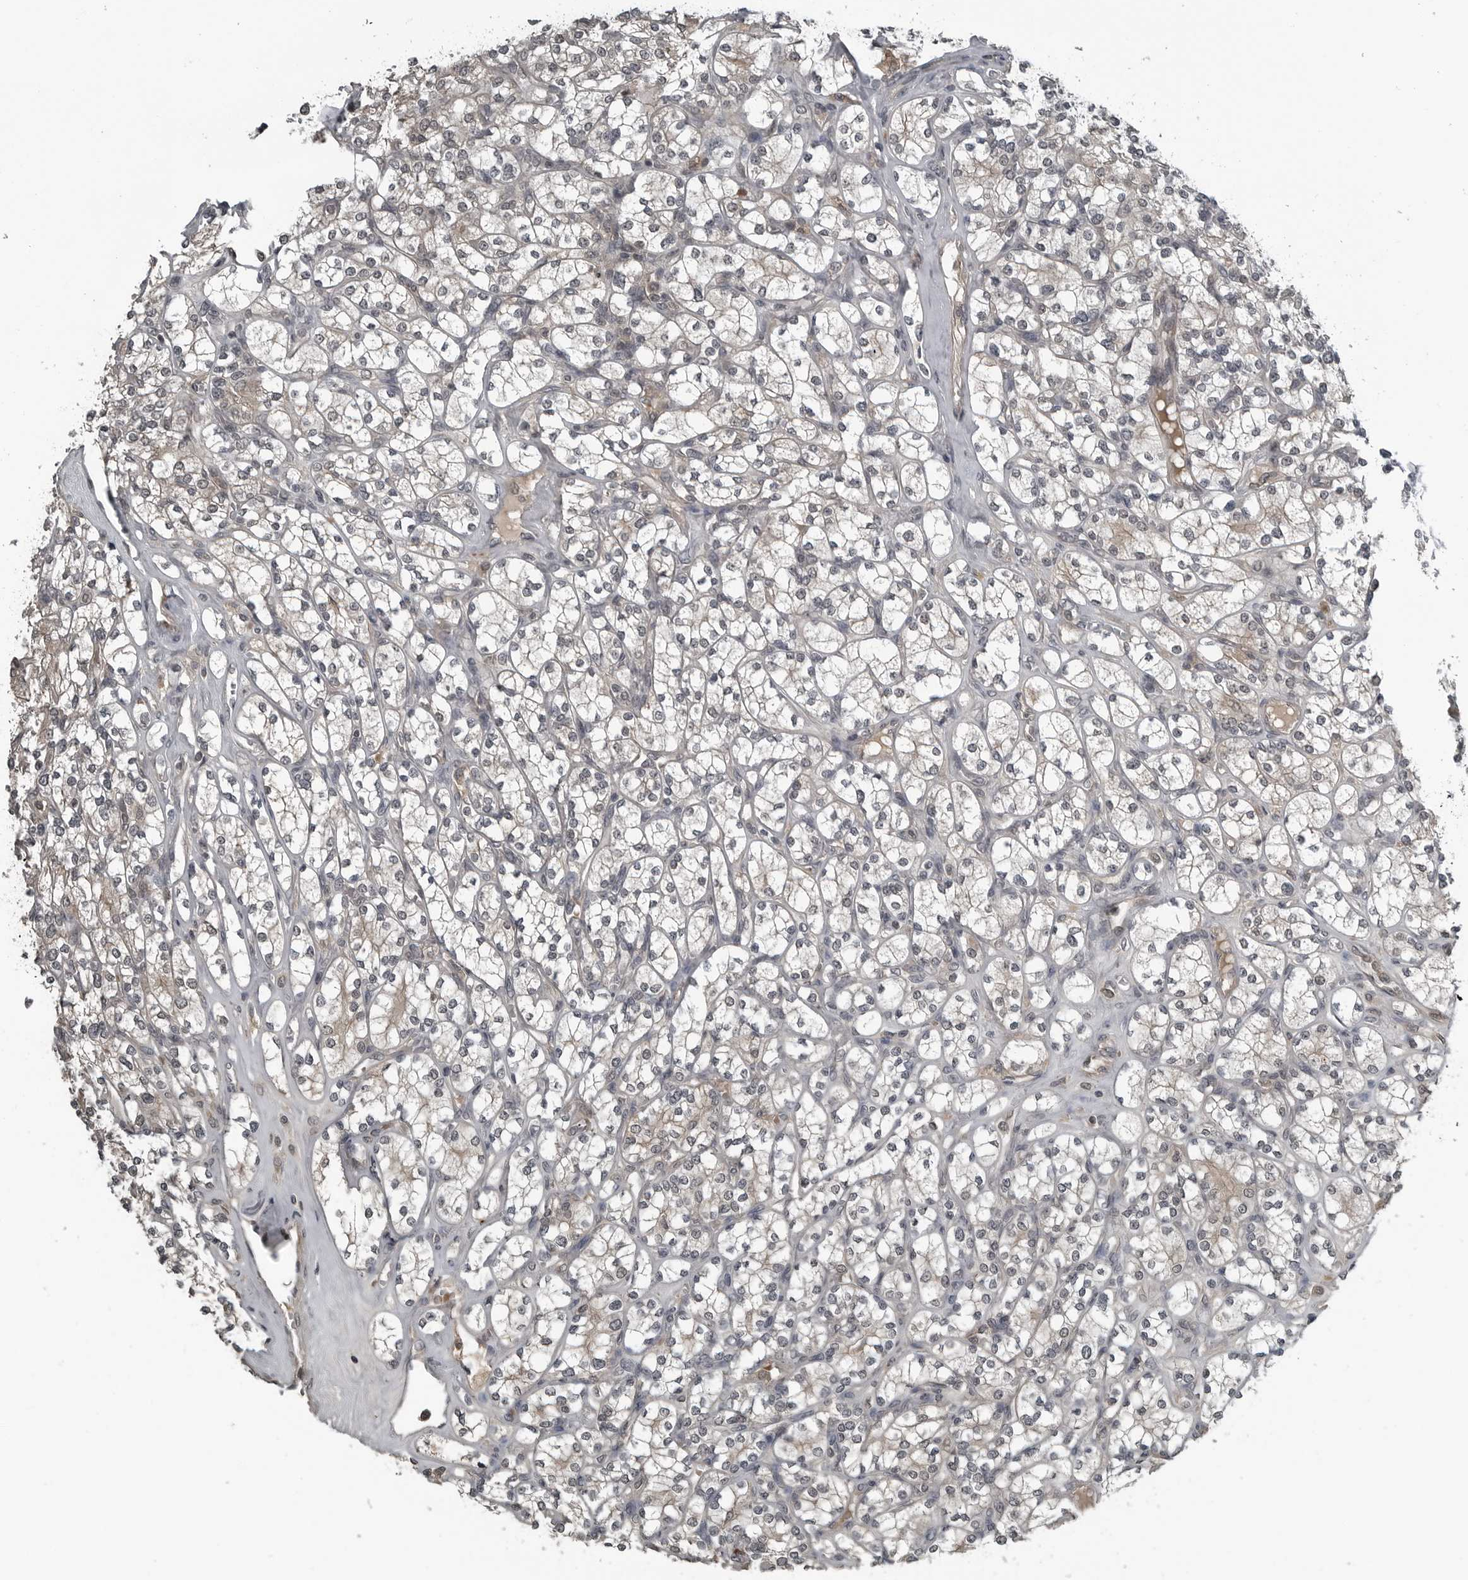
{"staining": {"intensity": "weak", "quantity": "<25%", "location": "cytoplasmic/membranous"}, "tissue": "renal cancer", "cell_type": "Tumor cells", "image_type": "cancer", "snomed": [{"axis": "morphology", "description": "Adenocarcinoma, NOS"}, {"axis": "topography", "description": "Kidney"}], "caption": "This is an IHC photomicrograph of adenocarcinoma (renal). There is no staining in tumor cells.", "gene": "GAK", "patient": {"sex": "male", "age": 77}}